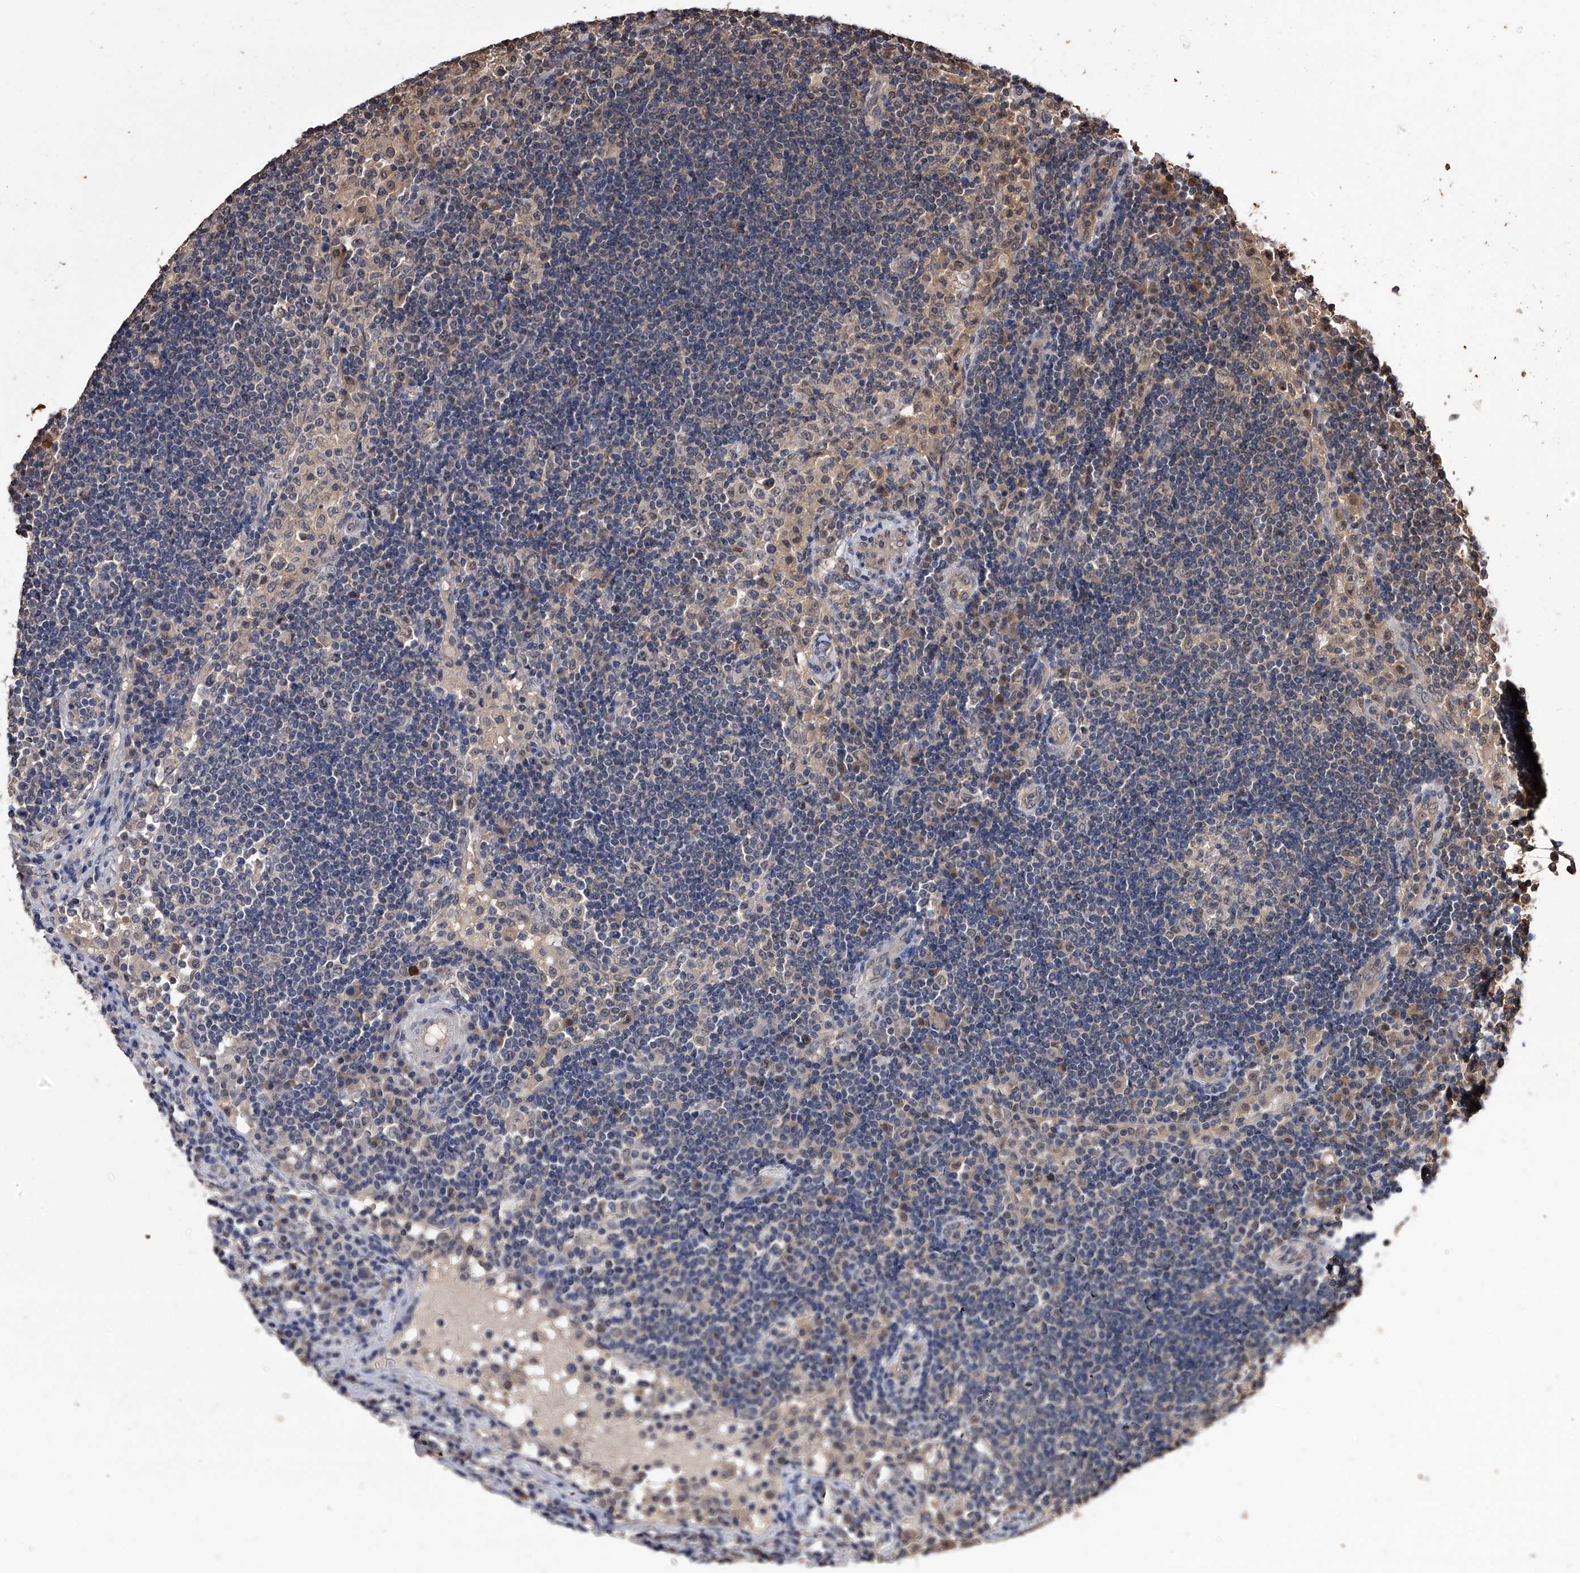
{"staining": {"intensity": "negative", "quantity": "none", "location": "none"}, "tissue": "lymph node", "cell_type": "Germinal center cells", "image_type": "normal", "snomed": [{"axis": "morphology", "description": "Normal tissue, NOS"}, {"axis": "topography", "description": "Lymph node"}], "caption": "The histopathology image exhibits no significant positivity in germinal center cells of lymph node. (DAB immunohistochemistry with hematoxylin counter stain).", "gene": "EFCAB7", "patient": {"sex": "female", "age": 53}}